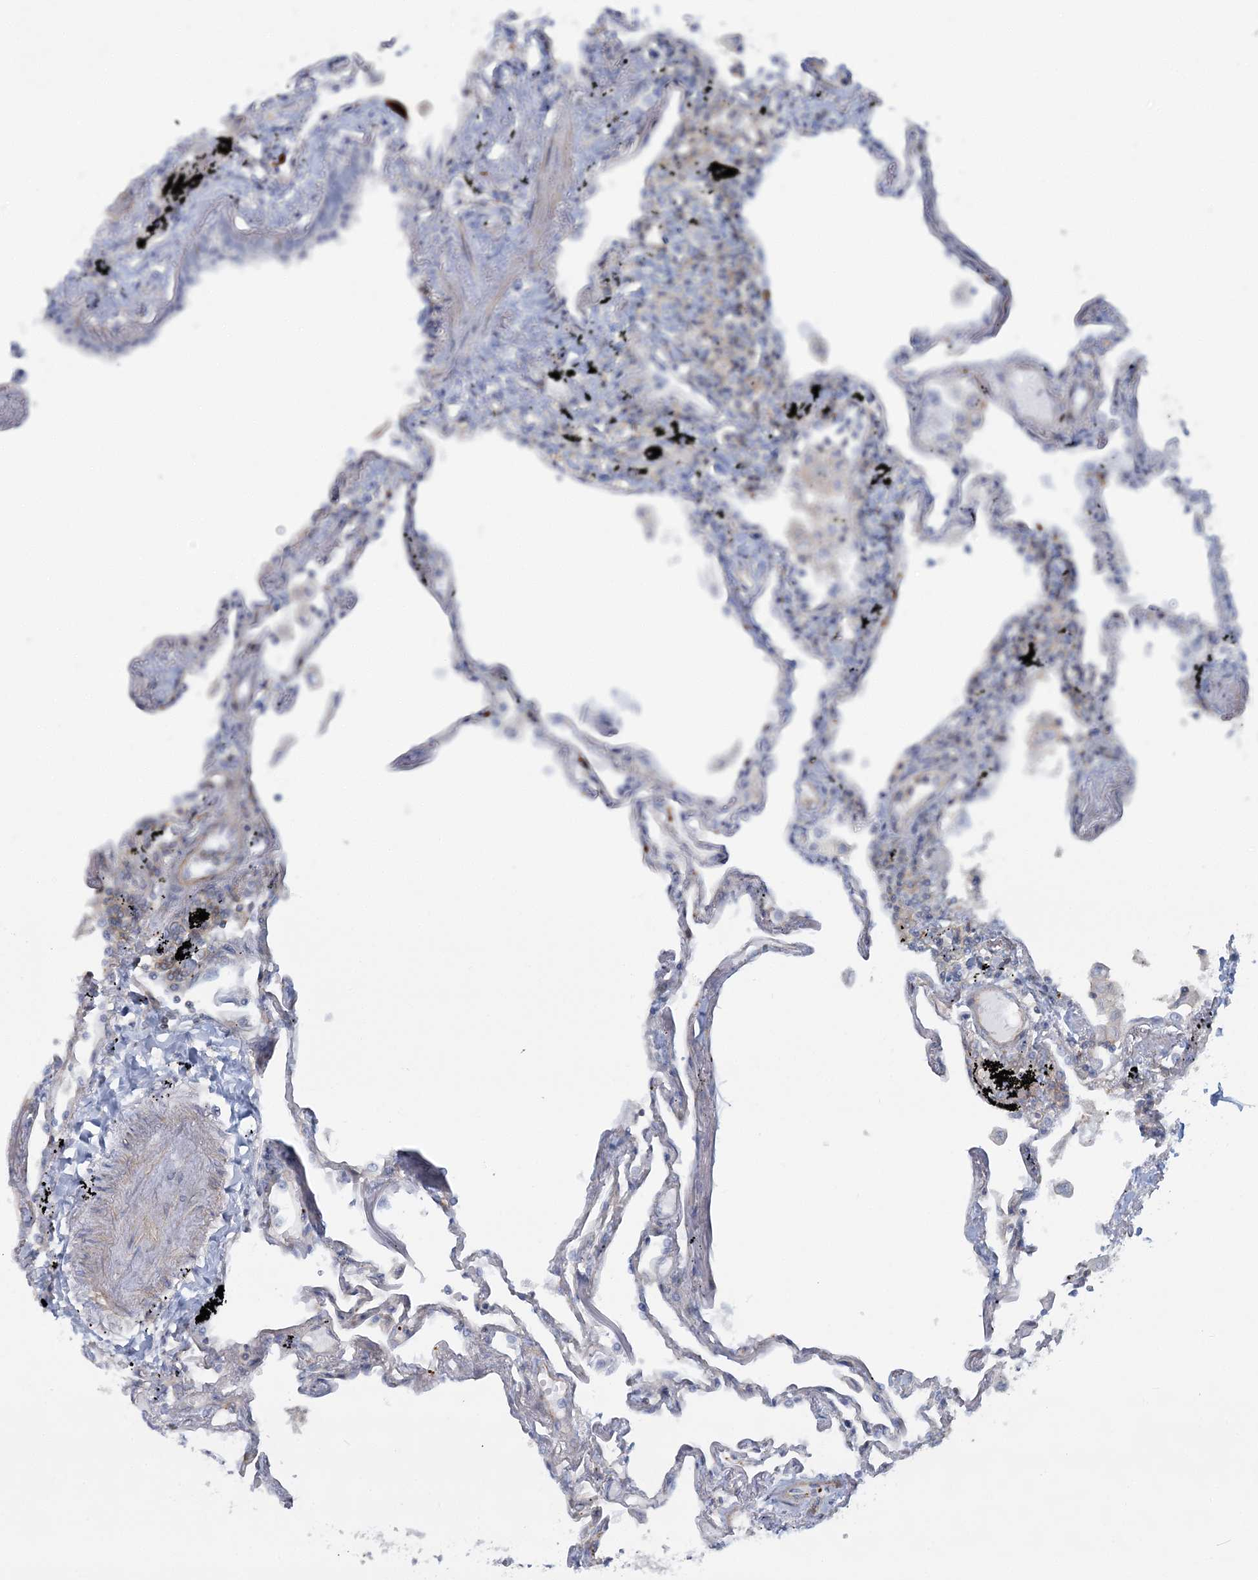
{"staining": {"intensity": "negative", "quantity": "none", "location": "none"}, "tissue": "lung", "cell_type": "Alveolar cells", "image_type": "normal", "snomed": [{"axis": "morphology", "description": "Normal tissue, NOS"}, {"axis": "topography", "description": "Lung"}], "caption": "Alveolar cells show no significant protein staining in benign lung.", "gene": "CUEDC2", "patient": {"sex": "female", "age": 67}}